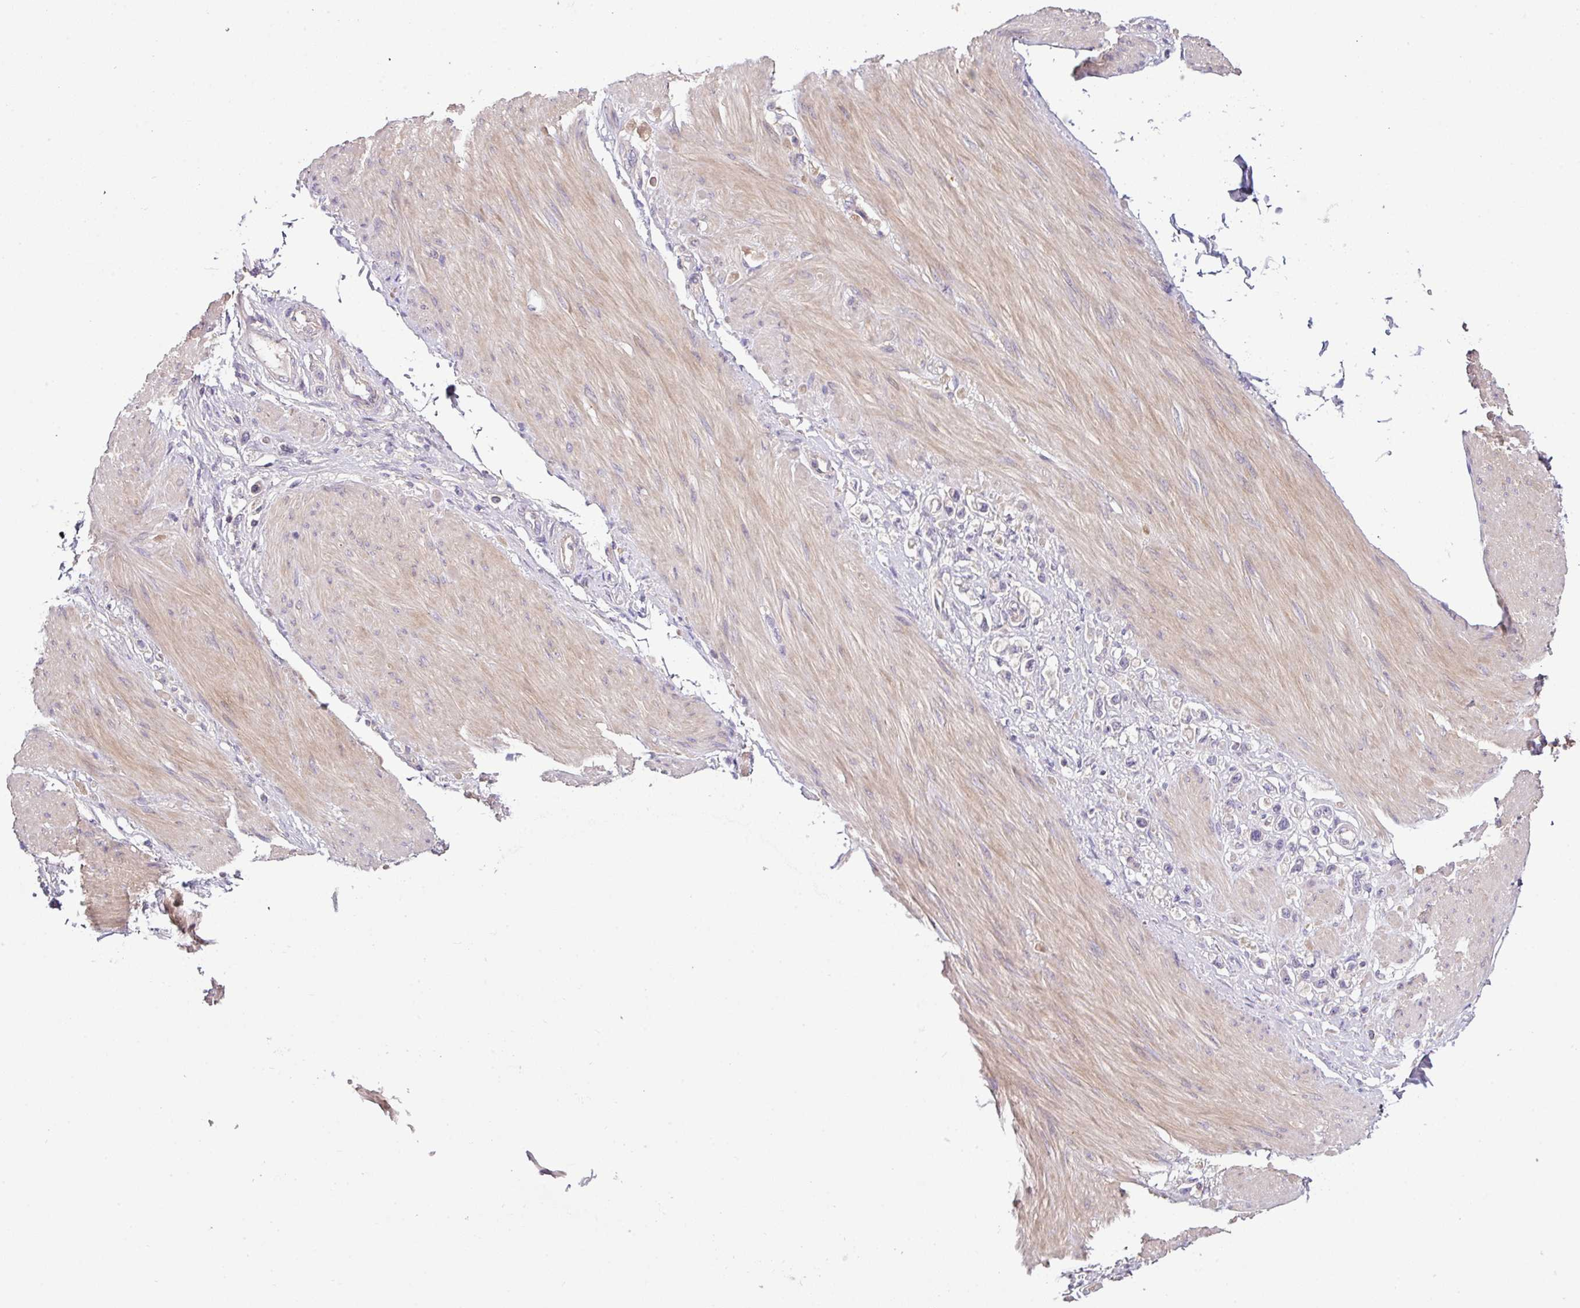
{"staining": {"intensity": "negative", "quantity": "none", "location": "none"}, "tissue": "stomach cancer", "cell_type": "Tumor cells", "image_type": "cancer", "snomed": [{"axis": "morphology", "description": "Adenocarcinoma, NOS"}, {"axis": "topography", "description": "Stomach"}], "caption": "Protein analysis of stomach cancer (adenocarcinoma) displays no significant positivity in tumor cells. (Stains: DAB immunohistochemistry (IHC) with hematoxylin counter stain, Microscopy: brightfield microscopy at high magnification).", "gene": "SLAMF6", "patient": {"sex": "female", "age": 65}}